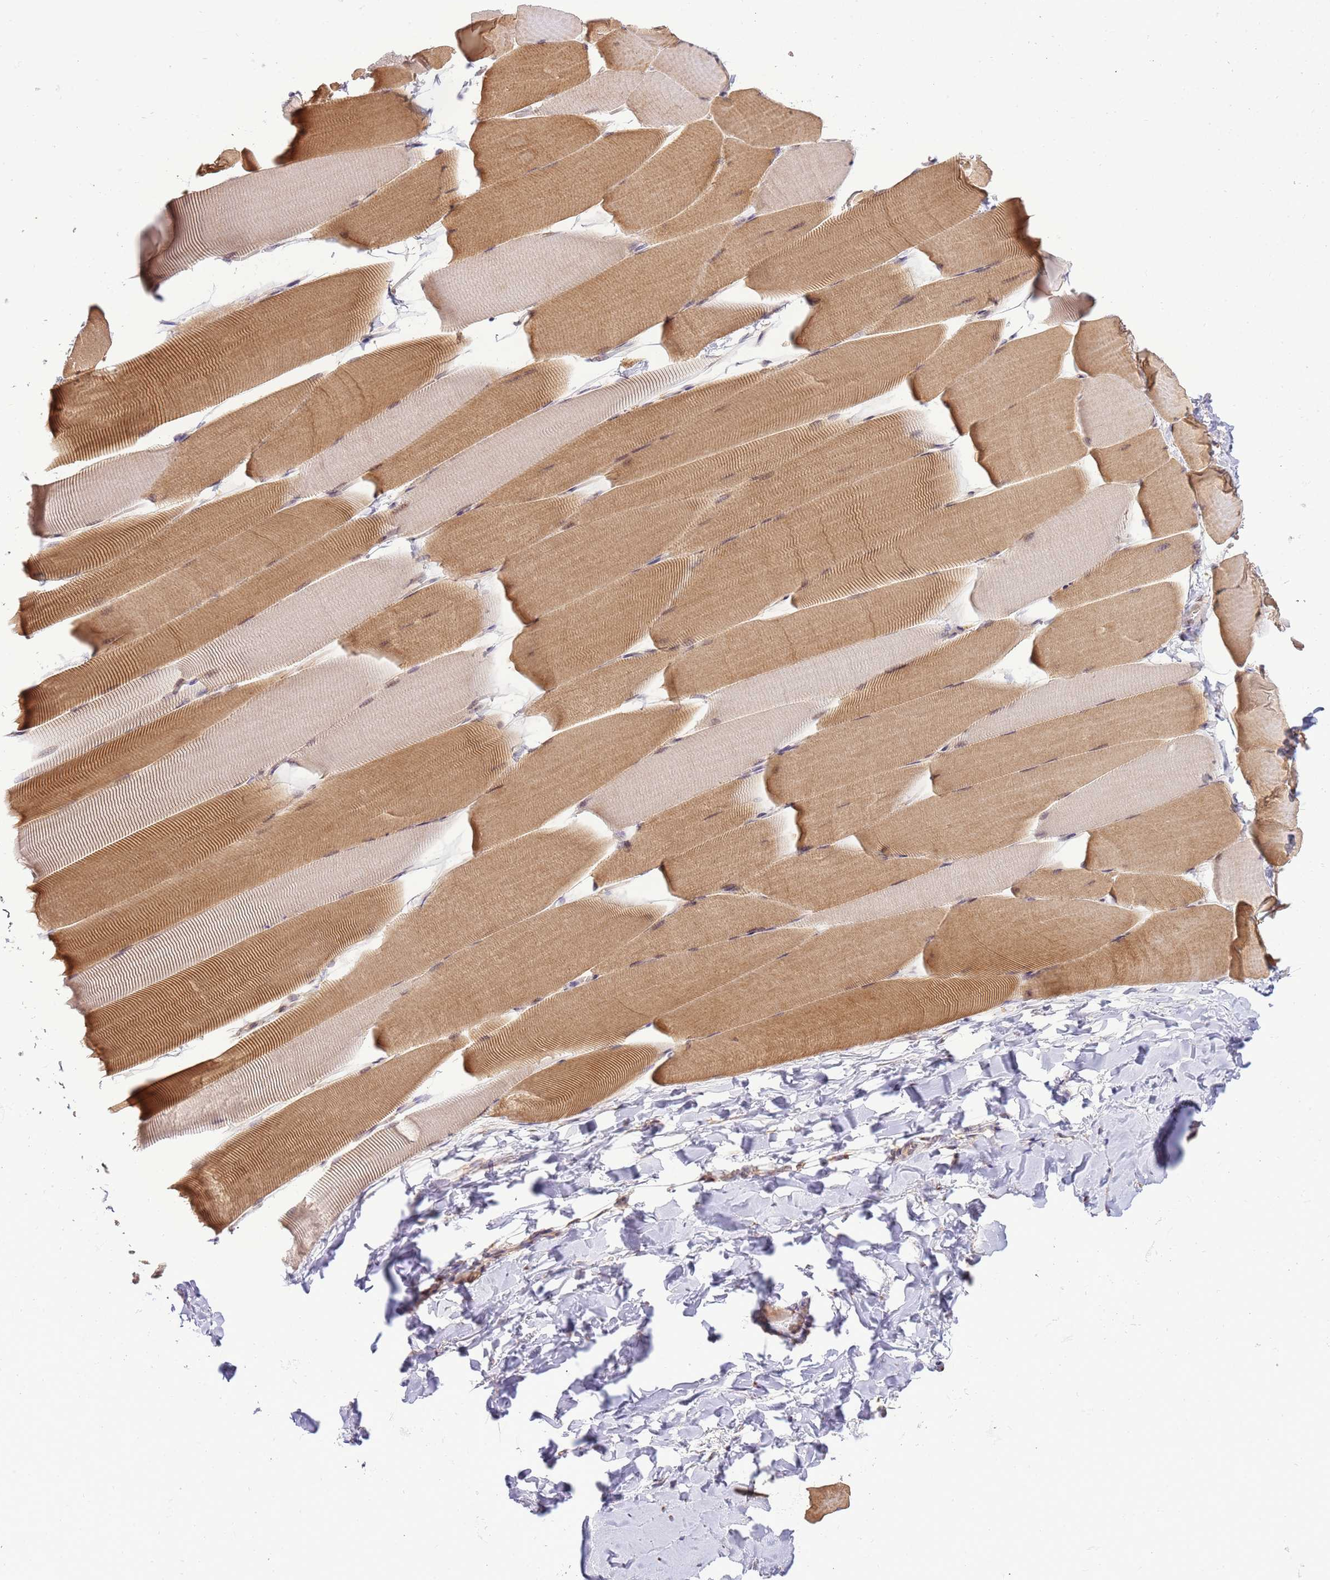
{"staining": {"intensity": "moderate", "quantity": "25%-75%", "location": "cytoplasmic/membranous"}, "tissue": "skeletal muscle", "cell_type": "Myocytes", "image_type": "normal", "snomed": [{"axis": "morphology", "description": "Normal tissue, NOS"}, {"axis": "topography", "description": "Skeletal muscle"}], "caption": "IHC image of benign skeletal muscle stained for a protein (brown), which shows medium levels of moderate cytoplasmic/membranous staining in approximately 25%-75% of myocytes.", "gene": "SCARA3", "patient": {"sex": "male", "age": 25}}